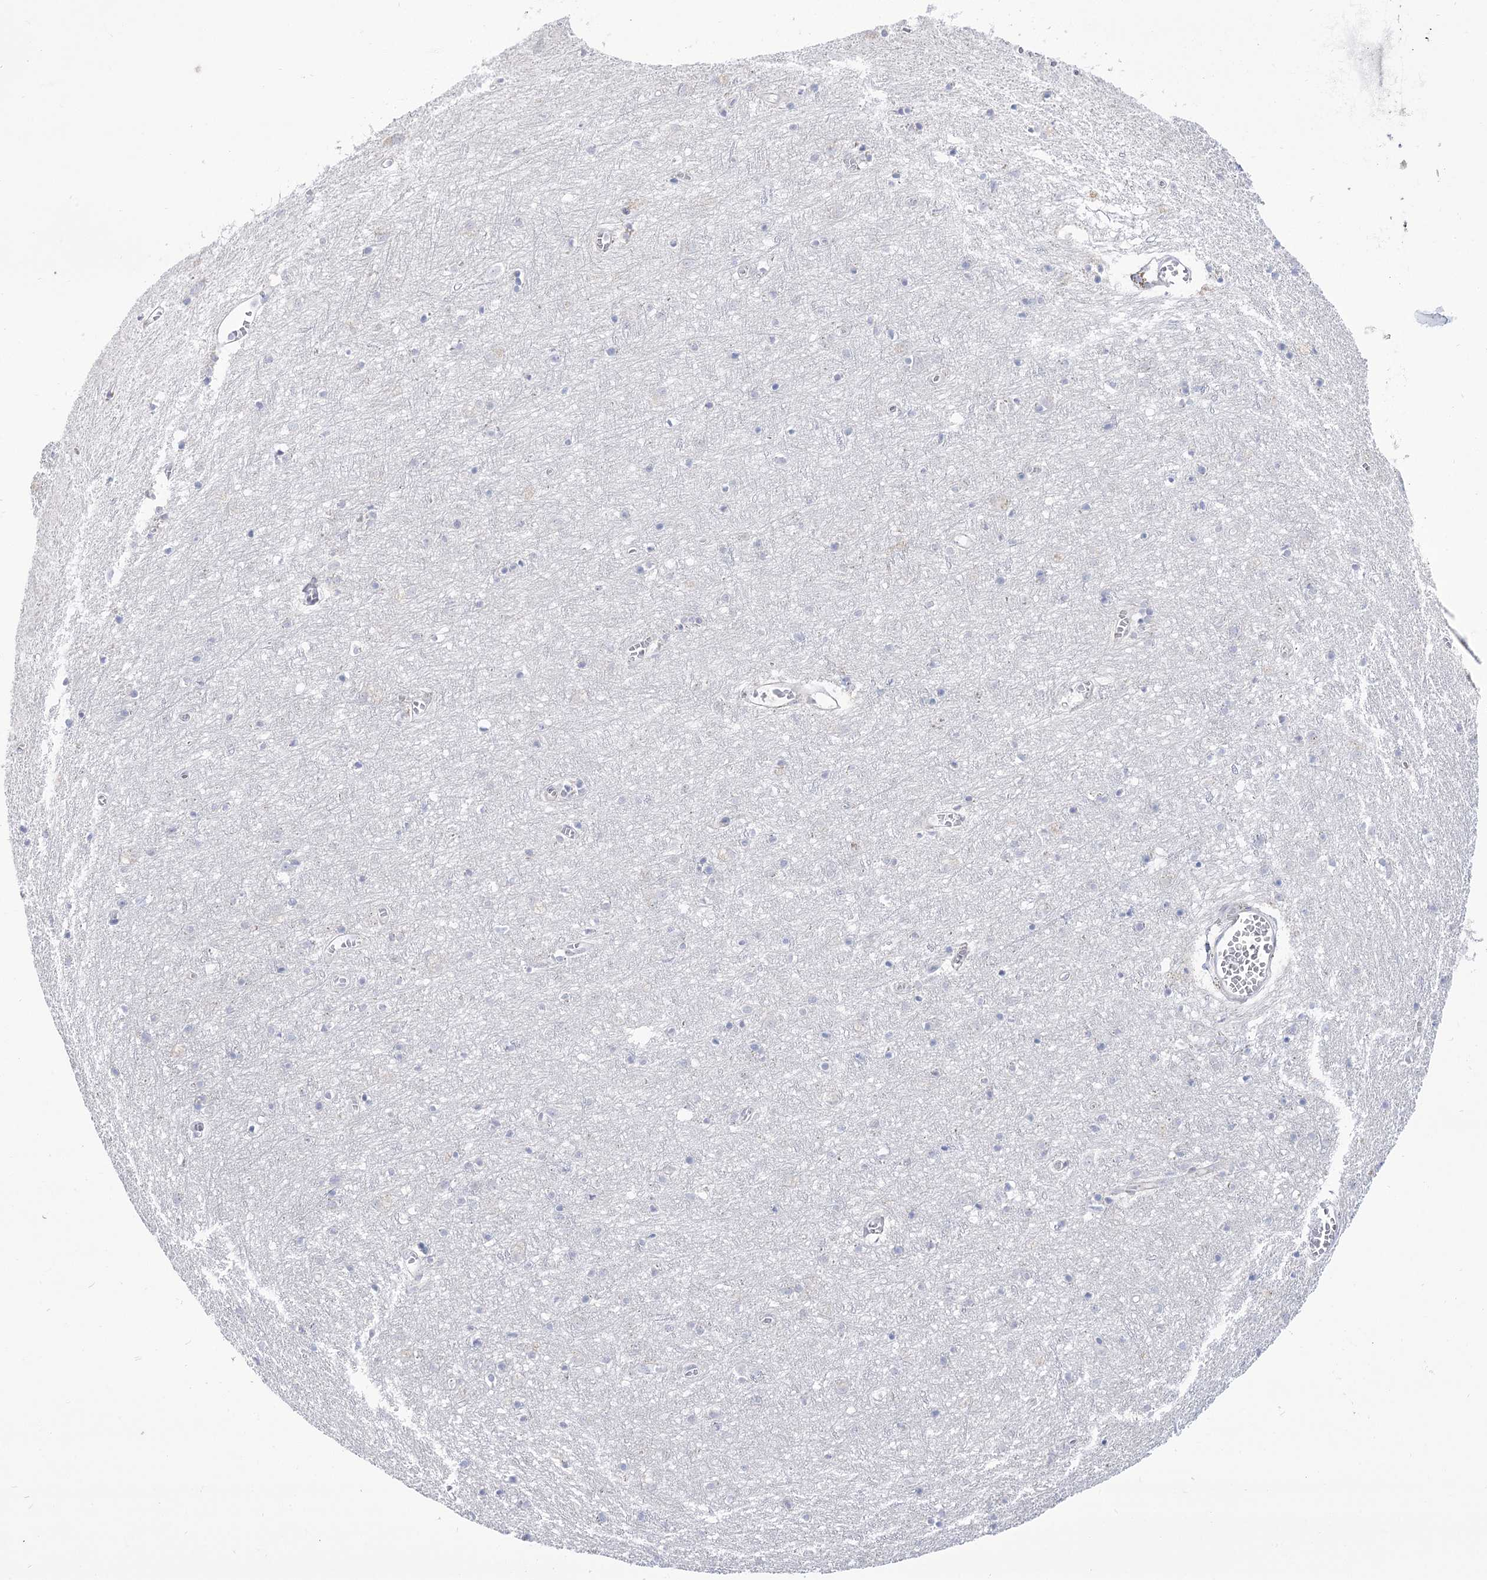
{"staining": {"intensity": "negative", "quantity": "none", "location": "none"}, "tissue": "cerebral cortex", "cell_type": "Endothelial cells", "image_type": "normal", "snomed": [{"axis": "morphology", "description": "Normal tissue, NOS"}, {"axis": "topography", "description": "Cerebral cortex"}], "caption": "Photomicrograph shows no significant protein positivity in endothelial cells of unremarkable cerebral cortex.", "gene": "SUOX", "patient": {"sex": "female", "age": 64}}